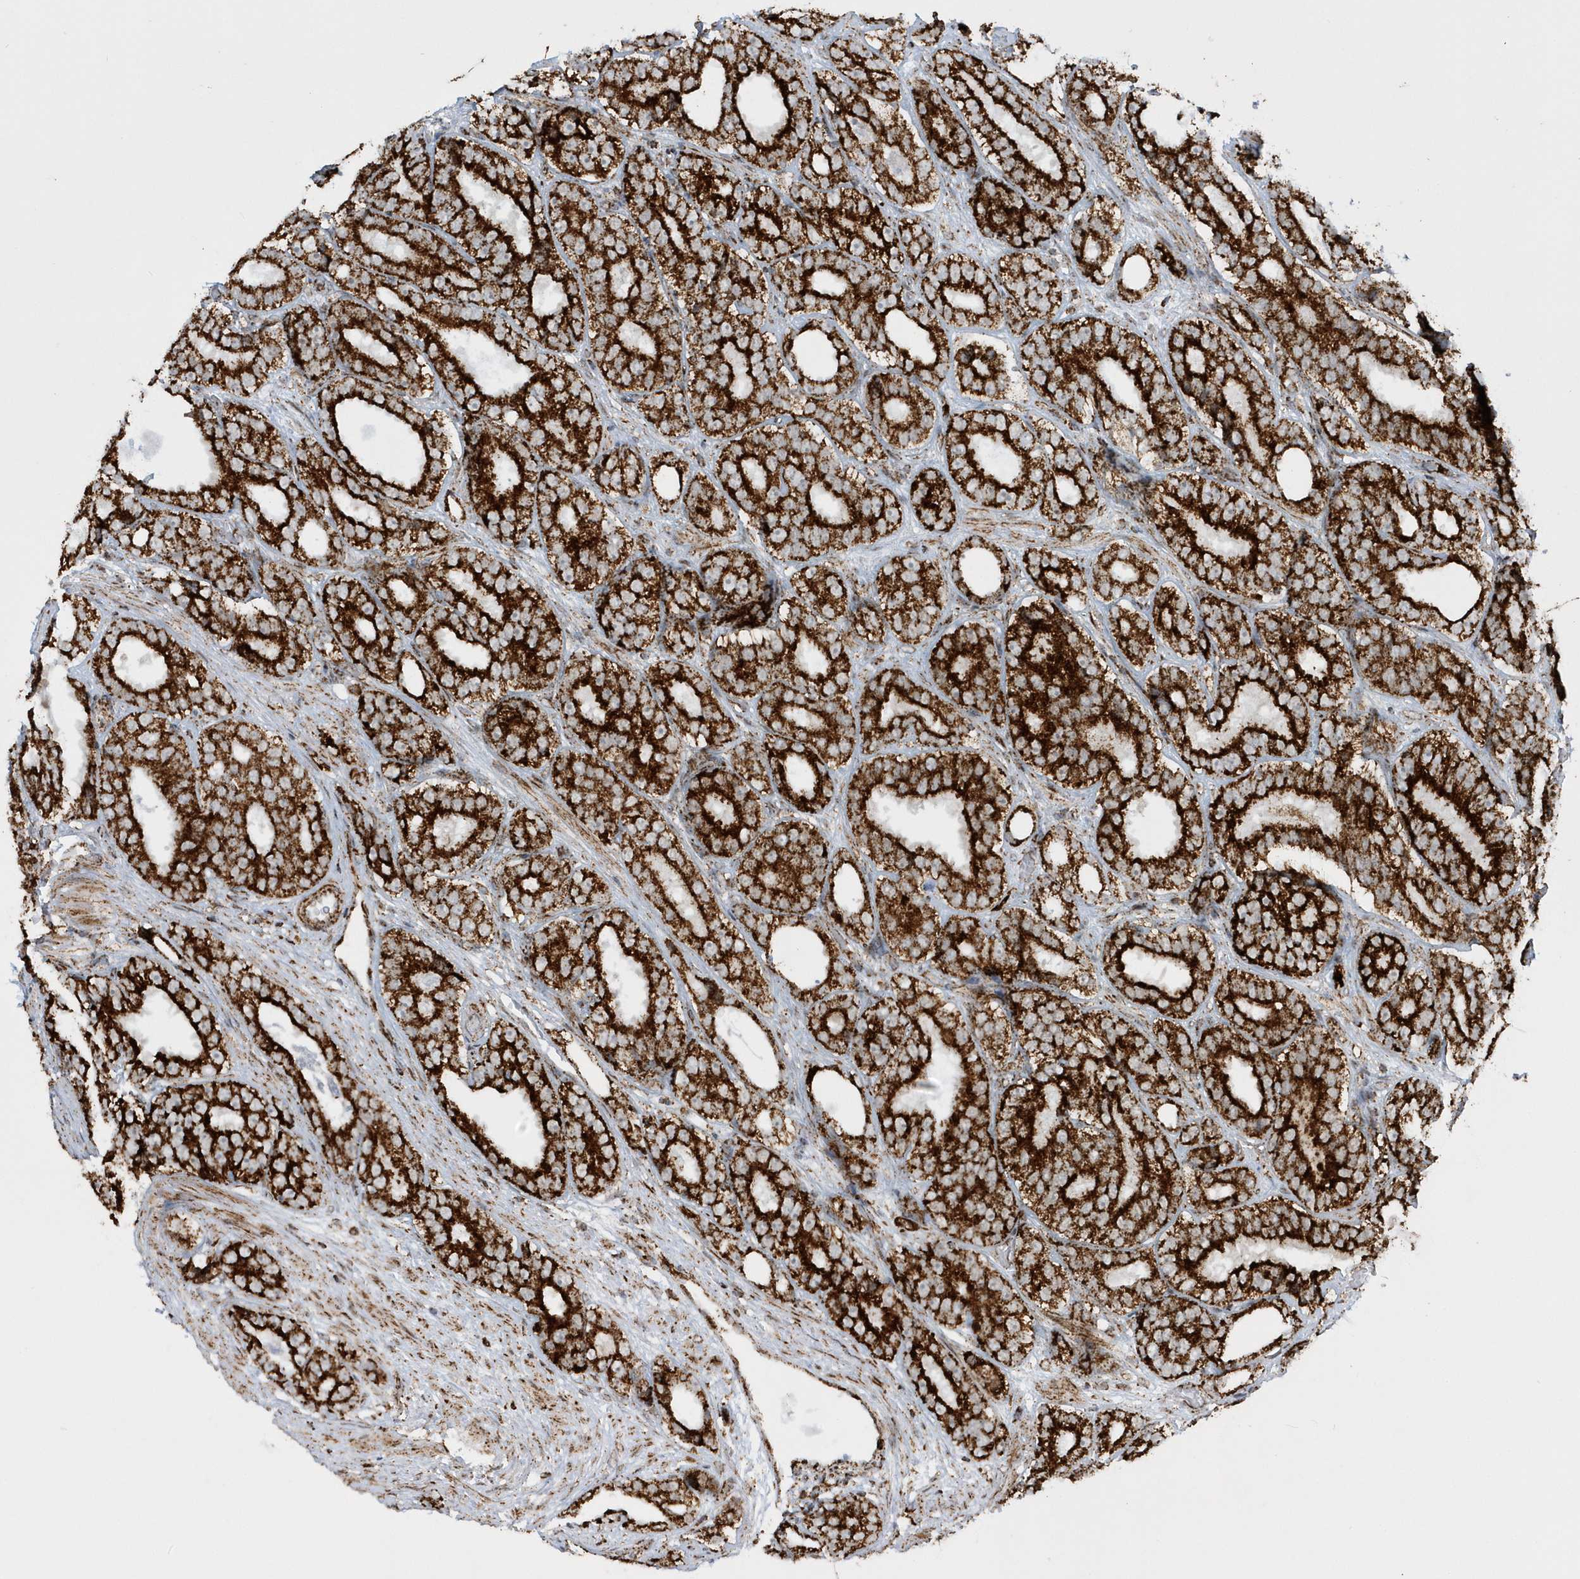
{"staining": {"intensity": "strong", "quantity": ">75%", "location": "cytoplasmic/membranous"}, "tissue": "prostate cancer", "cell_type": "Tumor cells", "image_type": "cancer", "snomed": [{"axis": "morphology", "description": "Adenocarcinoma, High grade"}, {"axis": "topography", "description": "Prostate"}], "caption": "Brown immunohistochemical staining in prostate cancer (adenocarcinoma (high-grade)) exhibits strong cytoplasmic/membranous staining in approximately >75% of tumor cells.", "gene": "CRY2", "patient": {"sex": "male", "age": 56}}